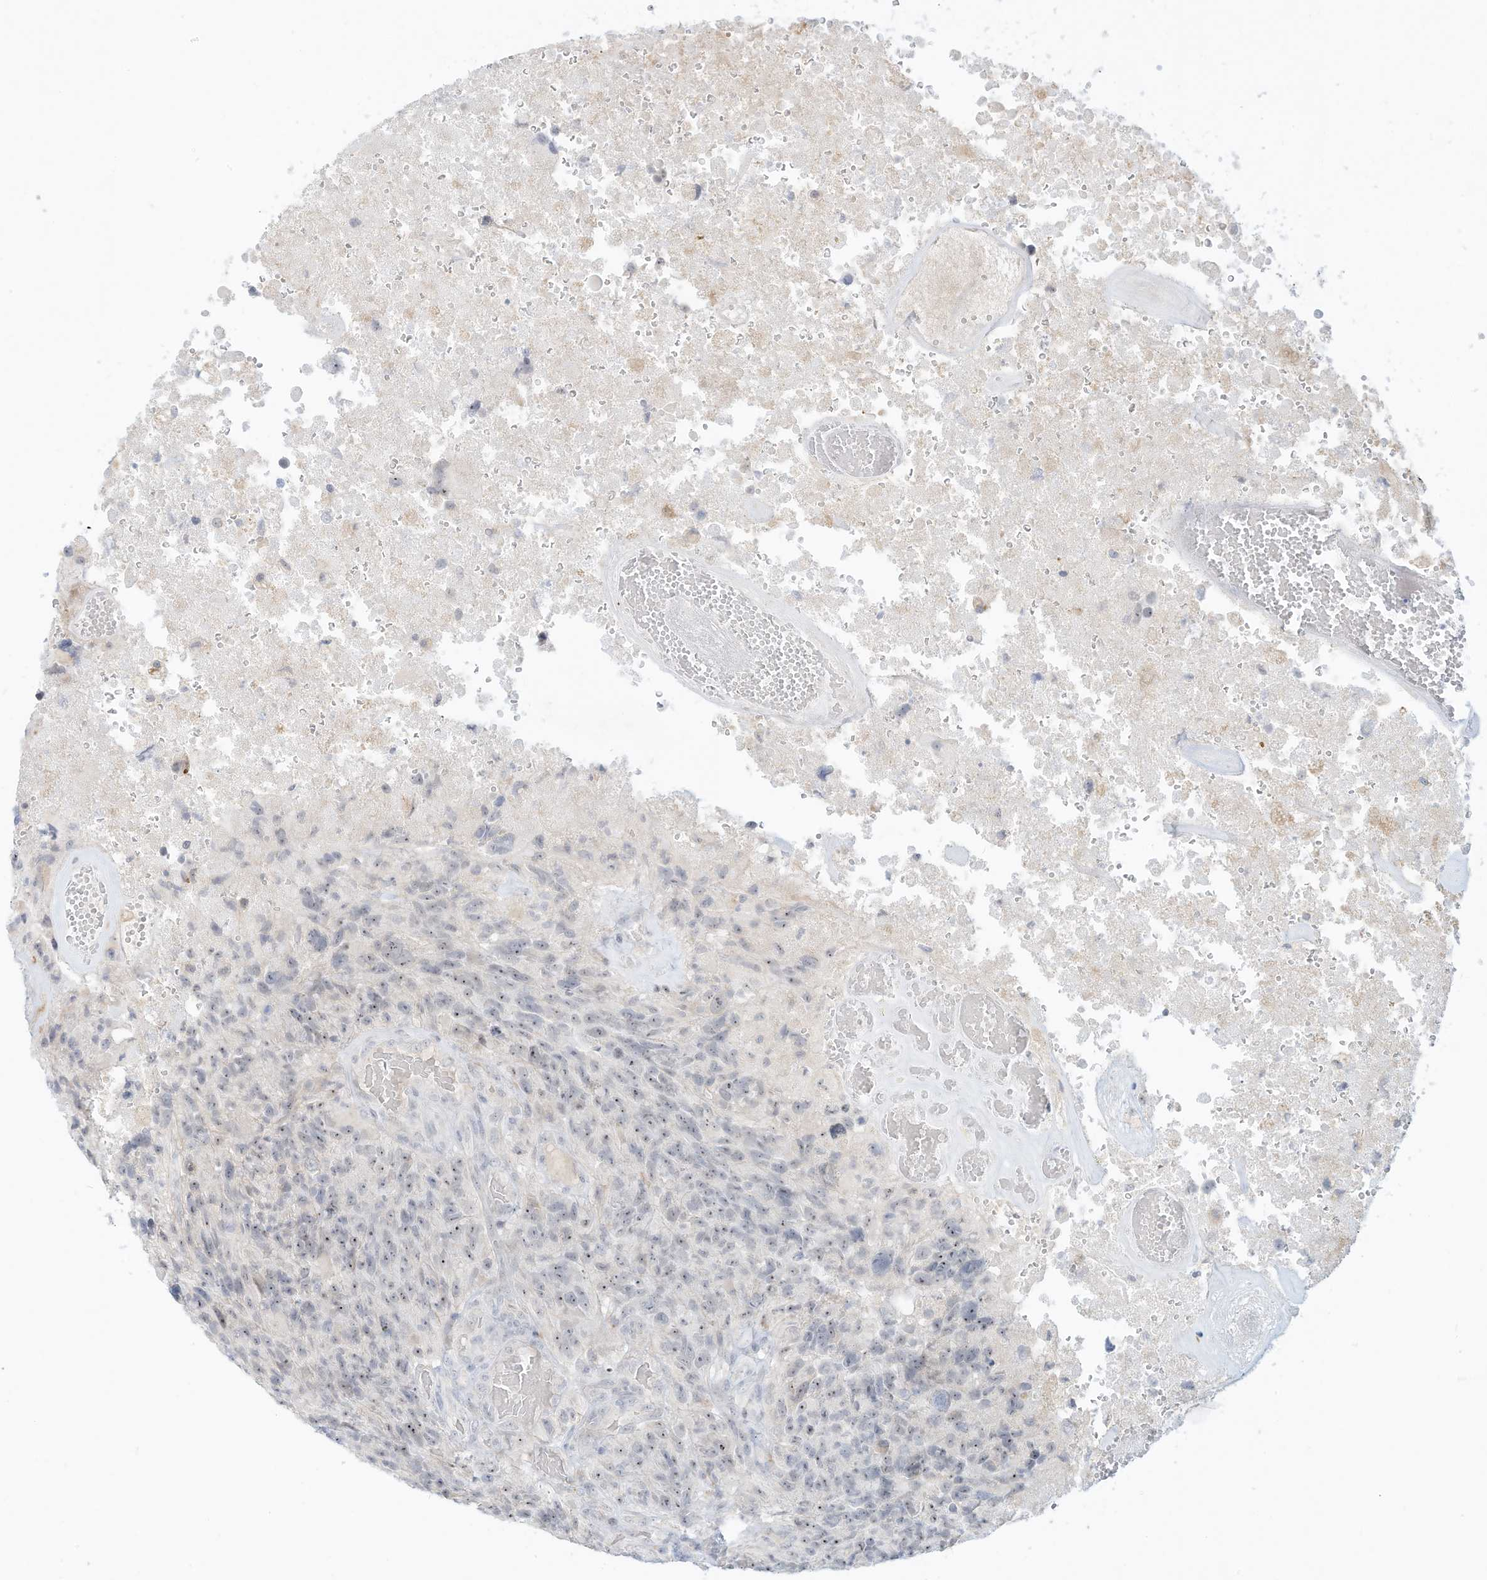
{"staining": {"intensity": "moderate", "quantity": "<25%", "location": "nuclear"}, "tissue": "glioma", "cell_type": "Tumor cells", "image_type": "cancer", "snomed": [{"axis": "morphology", "description": "Glioma, malignant, High grade"}, {"axis": "topography", "description": "Brain"}], "caption": "Immunohistochemistry staining of glioma, which displays low levels of moderate nuclear expression in approximately <25% of tumor cells indicating moderate nuclear protein positivity. The staining was performed using DAB (brown) for protein detection and nuclei were counterstained in hematoxylin (blue).", "gene": "PAK6", "patient": {"sex": "male", "age": 69}}